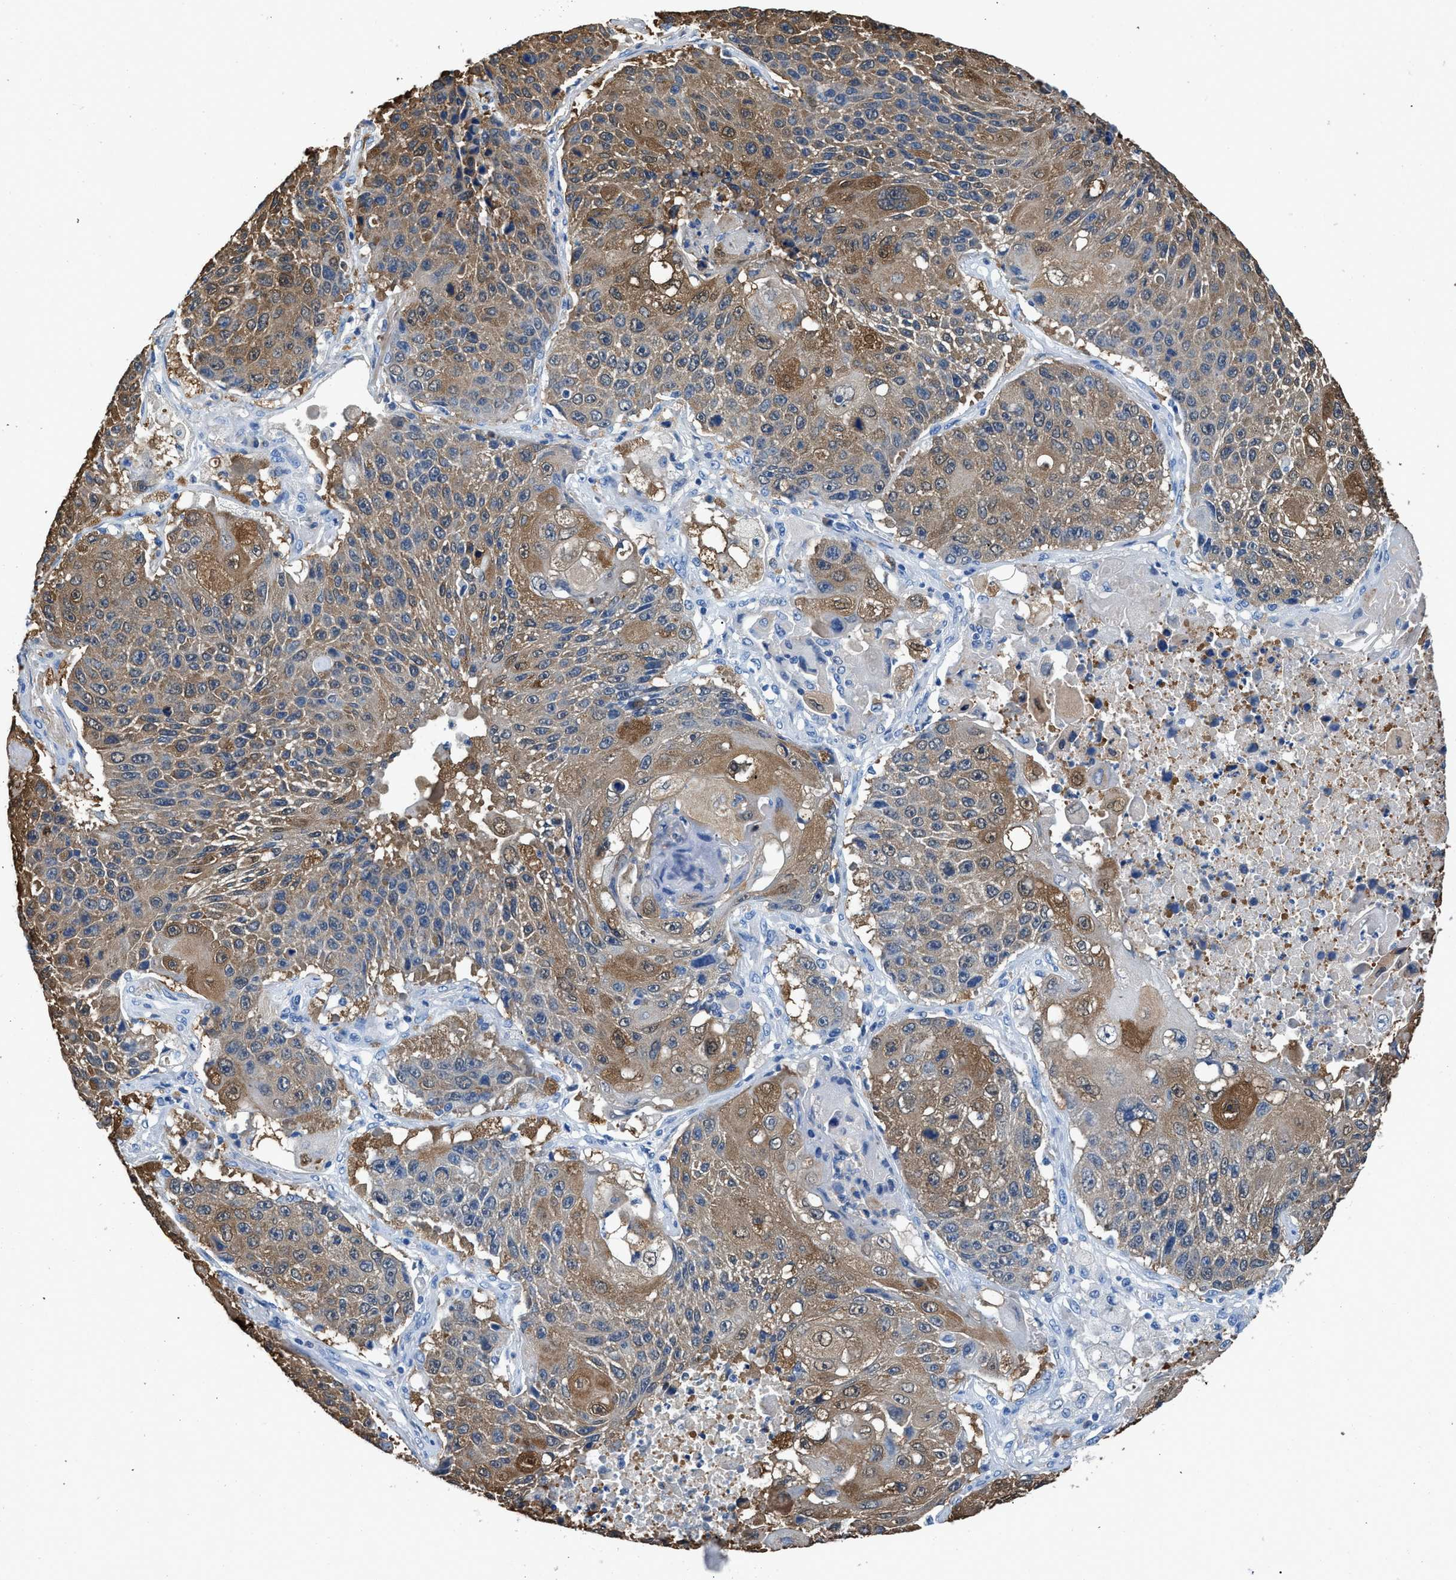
{"staining": {"intensity": "moderate", "quantity": "25%-75%", "location": "cytoplasmic/membranous"}, "tissue": "lung cancer", "cell_type": "Tumor cells", "image_type": "cancer", "snomed": [{"axis": "morphology", "description": "Squamous cell carcinoma, NOS"}, {"axis": "topography", "description": "Lung"}], "caption": "Tumor cells demonstrate medium levels of moderate cytoplasmic/membranous staining in about 25%-75% of cells in human lung cancer.", "gene": "FADS6", "patient": {"sex": "male", "age": 61}}